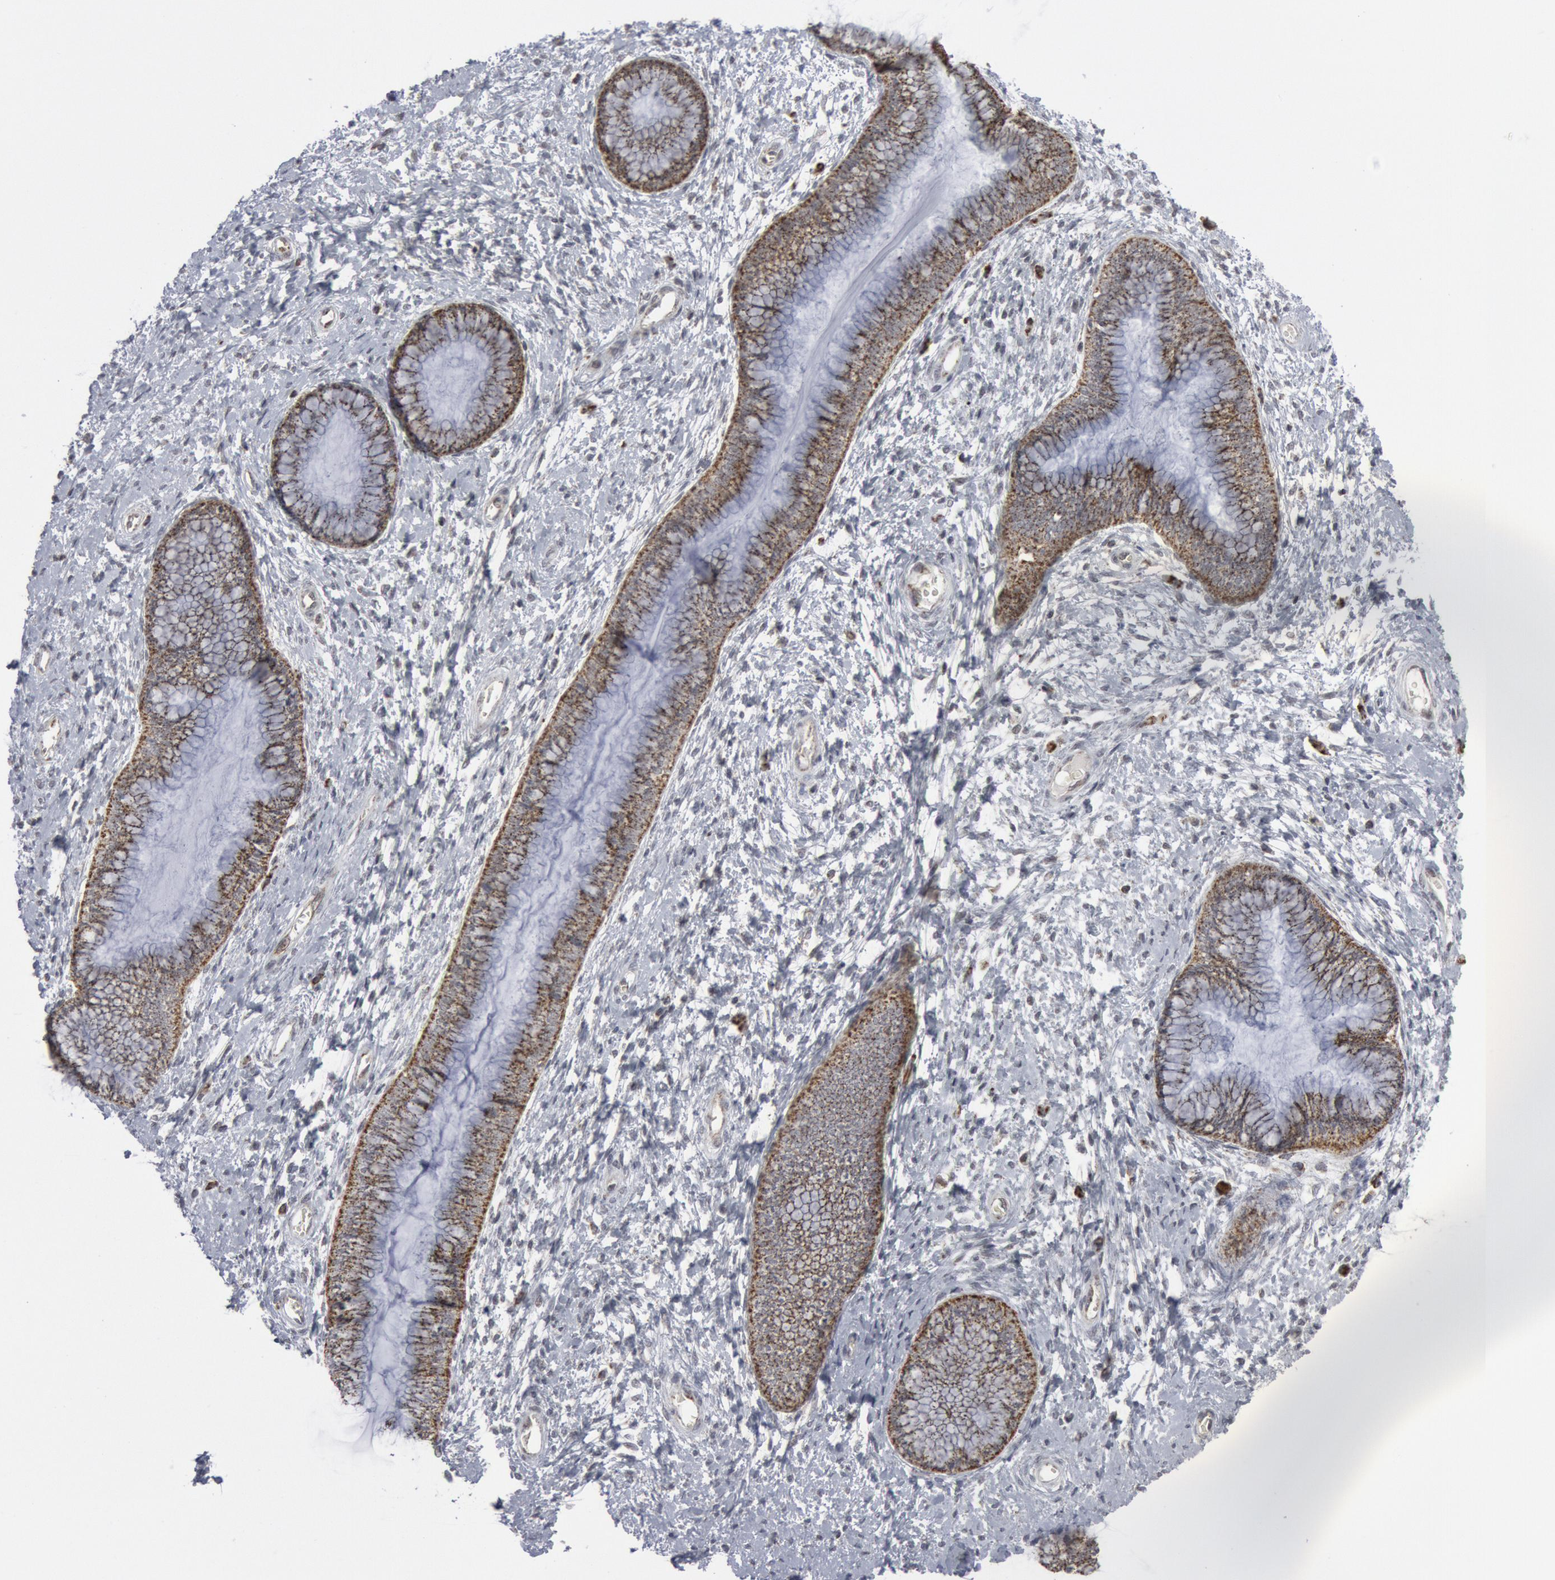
{"staining": {"intensity": "moderate", "quantity": ">75%", "location": "cytoplasmic/membranous"}, "tissue": "cervix", "cell_type": "Glandular cells", "image_type": "normal", "snomed": [{"axis": "morphology", "description": "Normal tissue, NOS"}, {"axis": "topography", "description": "Cervix"}], "caption": "The photomicrograph demonstrates staining of normal cervix, revealing moderate cytoplasmic/membranous protein expression (brown color) within glandular cells. (DAB IHC, brown staining for protein, blue staining for nuclei).", "gene": "CASP9", "patient": {"sex": "female", "age": 27}}